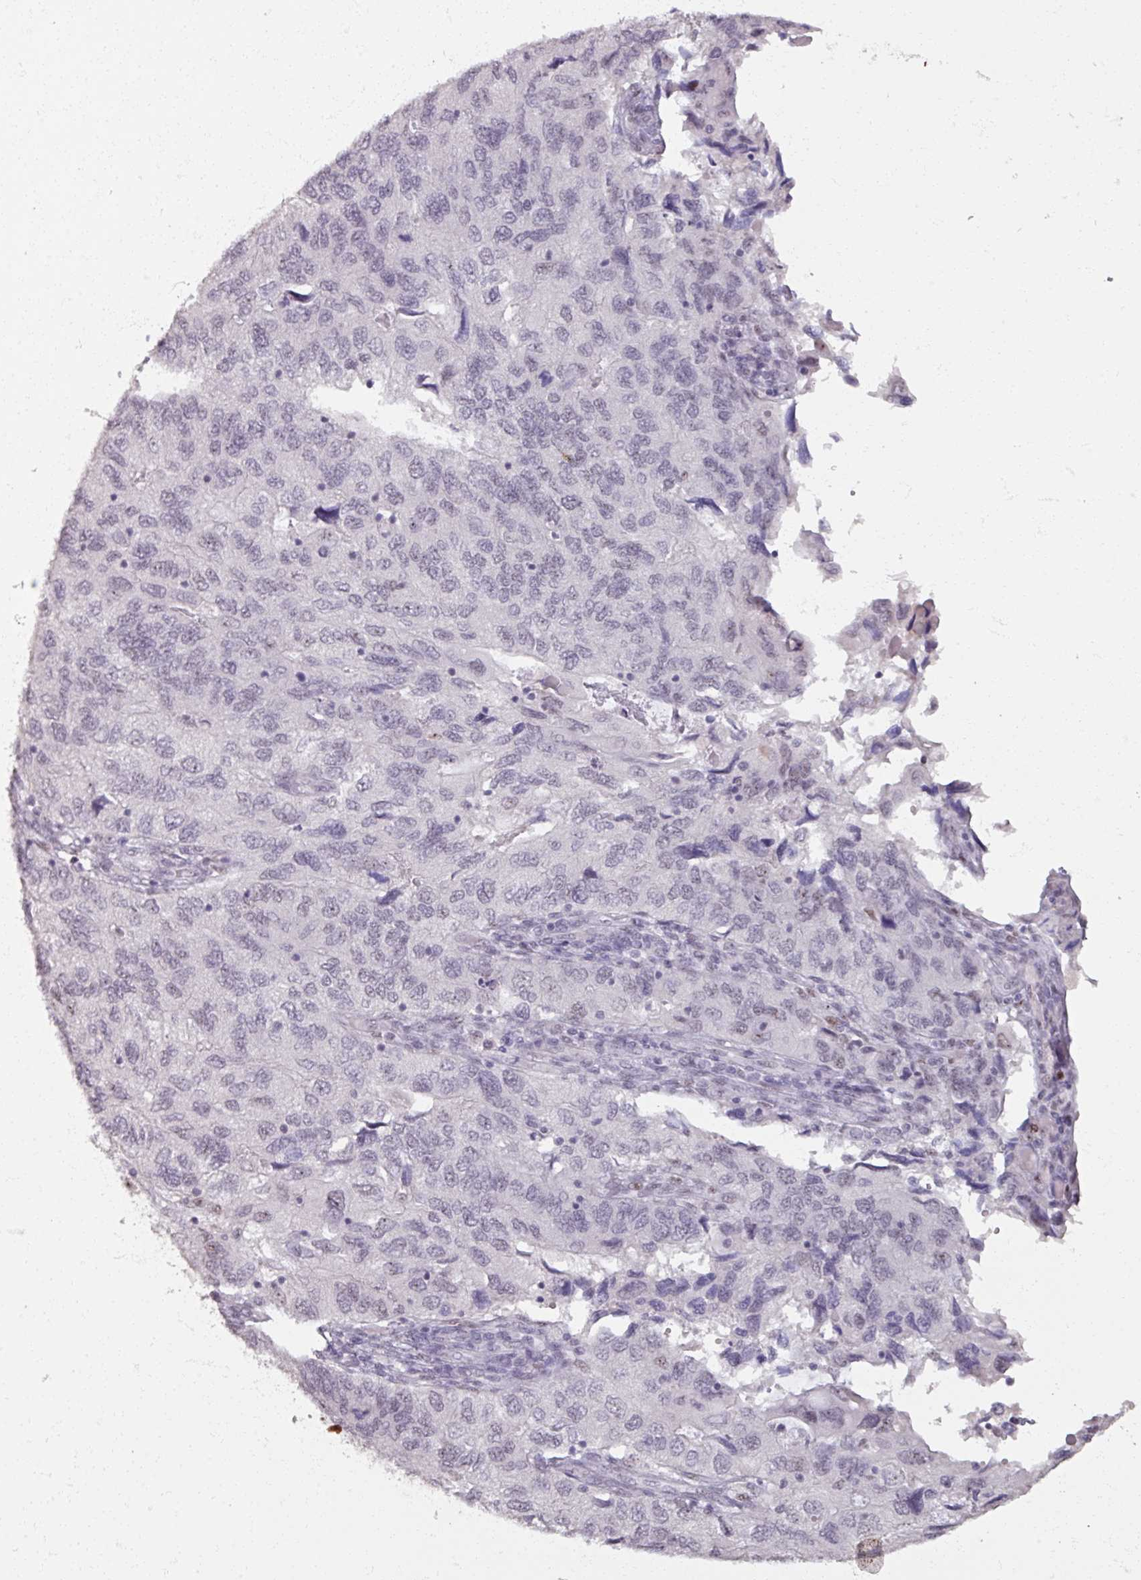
{"staining": {"intensity": "moderate", "quantity": "<25%", "location": "nuclear"}, "tissue": "endometrial cancer", "cell_type": "Tumor cells", "image_type": "cancer", "snomed": [{"axis": "morphology", "description": "Carcinoma, NOS"}, {"axis": "topography", "description": "Uterus"}], "caption": "Protein staining by IHC exhibits moderate nuclear expression in approximately <25% of tumor cells in carcinoma (endometrial).", "gene": "ADAR", "patient": {"sex": "female", "age": 76}}